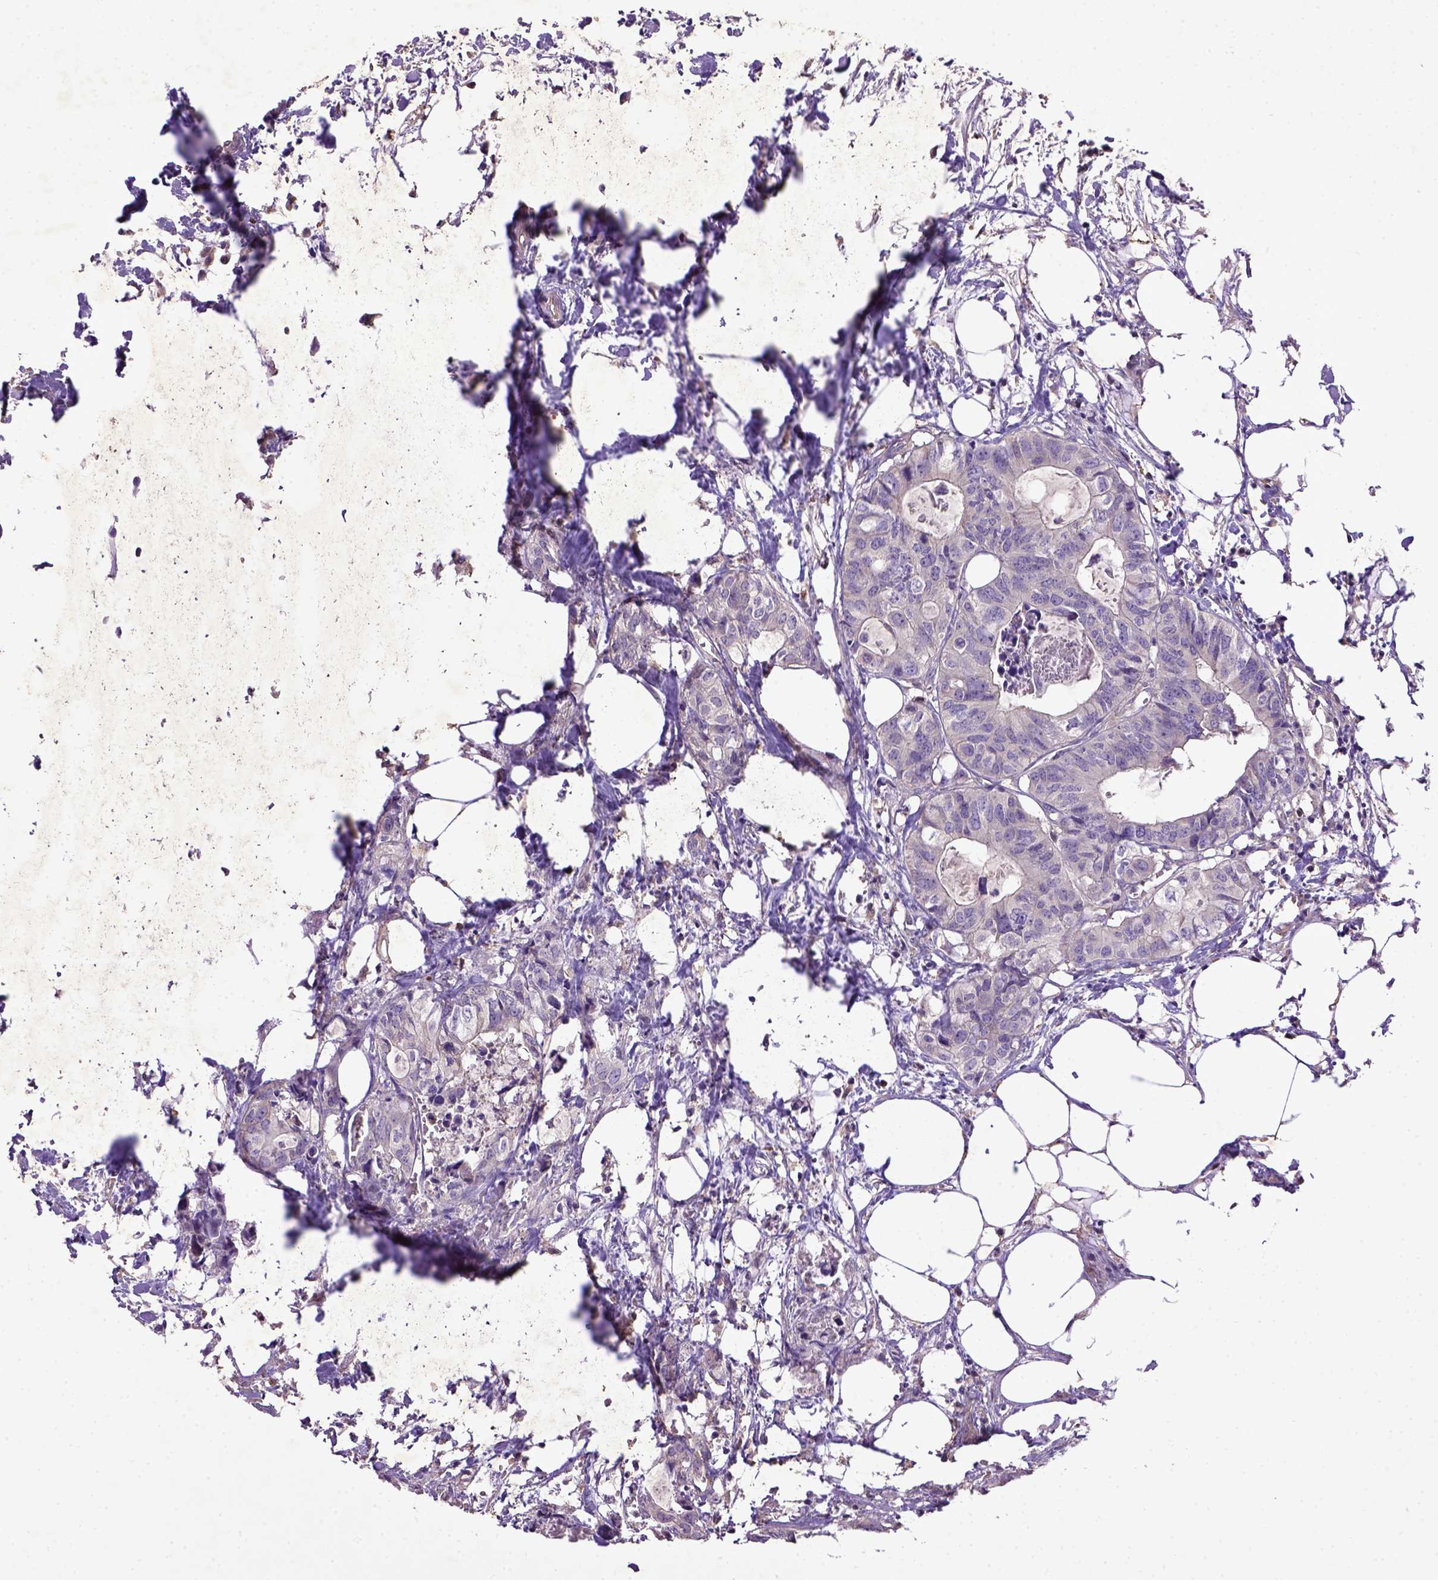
{"staining": {"intensity": "negative", "quantity": "none", "location": "none"}, "tissue": "colorectal cancer", "cell_type": "Tumor cells", "image_type": "cancer", "snomed": [{"axis": "morphology", "description": "Adenocarcinoma, NOS"}, {"axis": "topography", "description": "Colon"}, {"axis": "topography", "description": "Rectum"}], "caption": "Tumor cells show no significant protein positivity in adenocarcinoma (colorectal).", "gene": "DEPDC1B", "patient": {"sex": "male", "age": 57}}